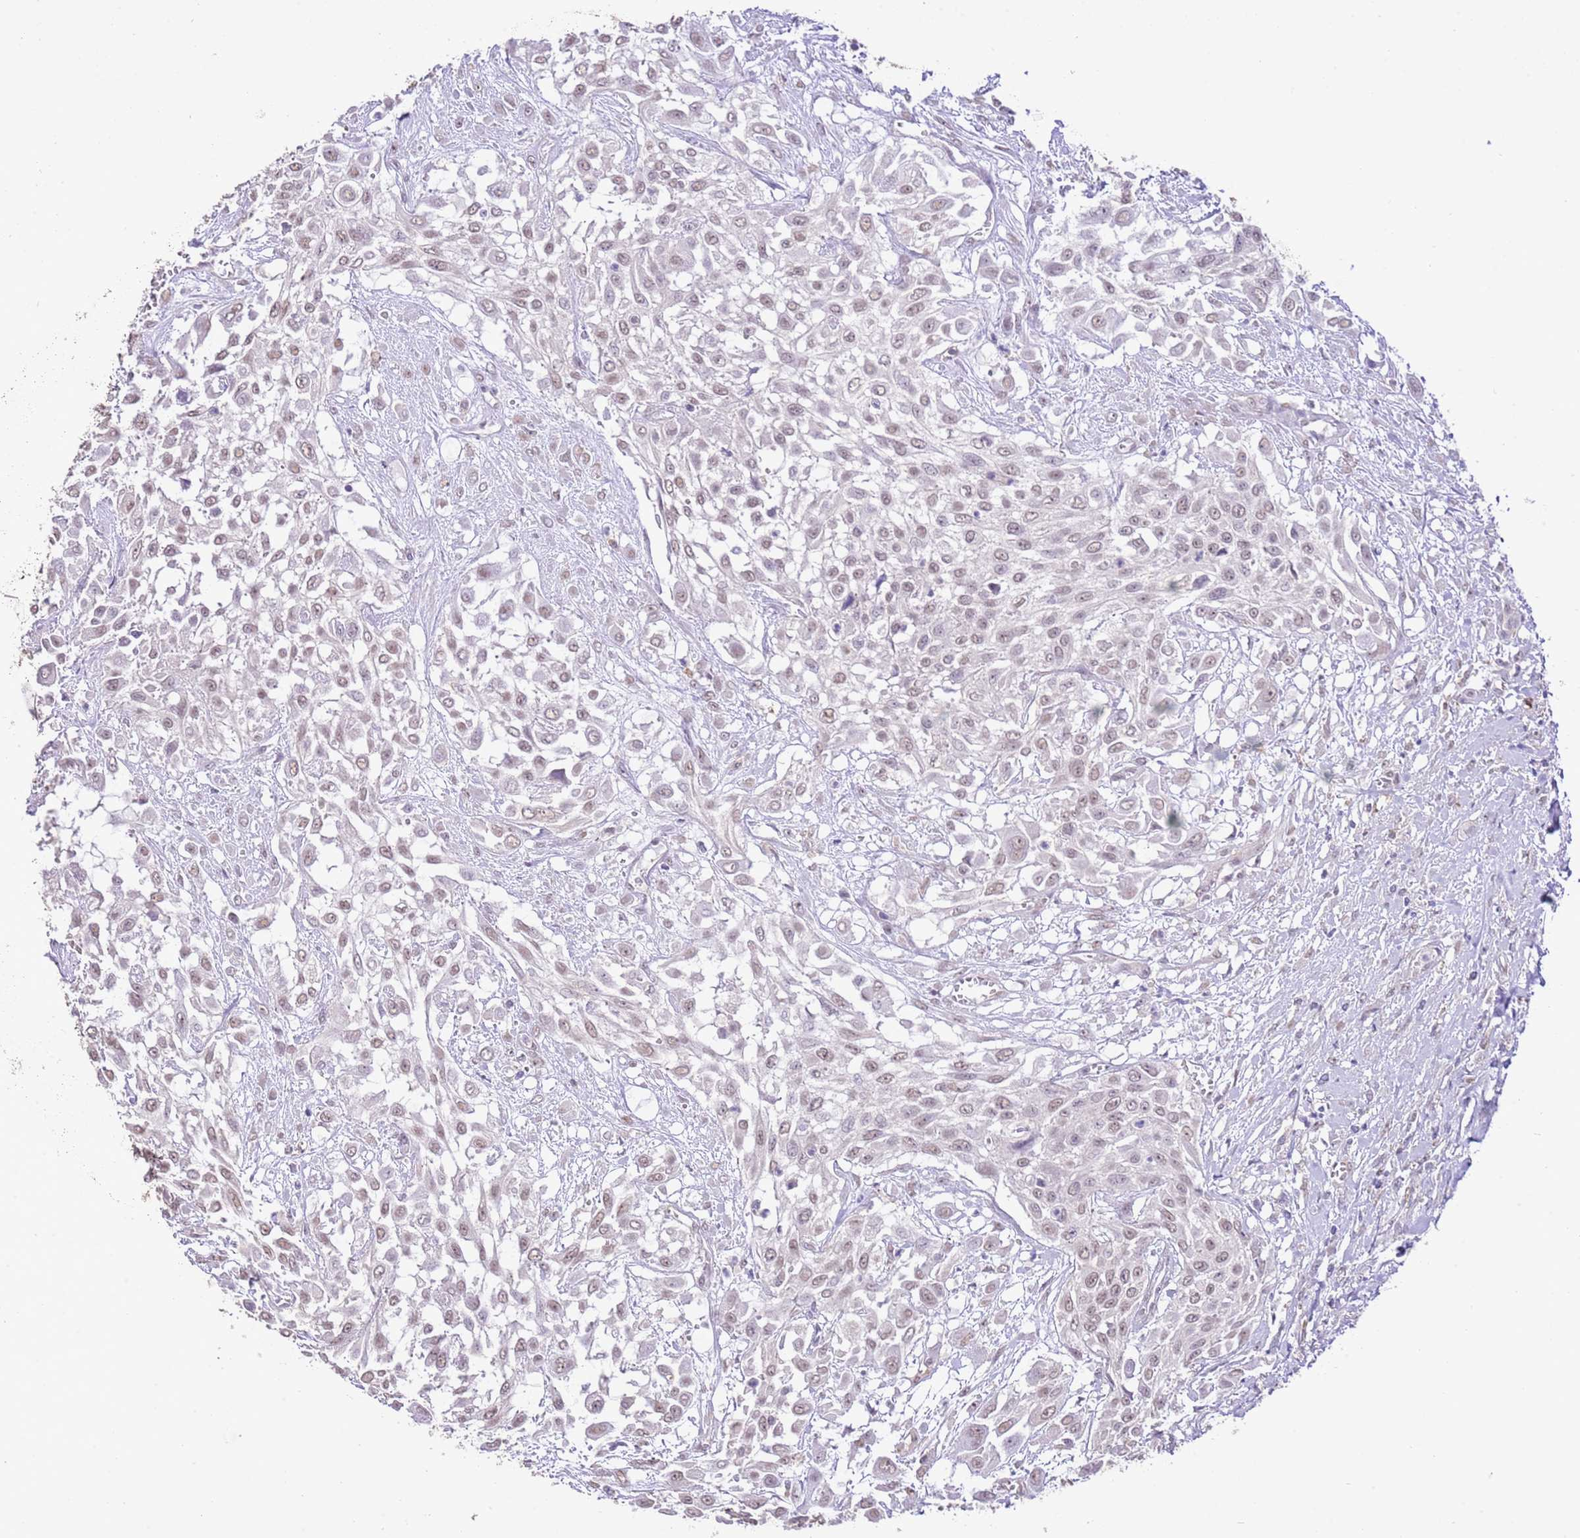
{"staining": {"intensity": "weak", "quantity": ">75%", "location": "nuclear"}, "tissue": "urothelial cancer", "cell_type": "Tumor cells", "image_type": "cancer", "snomed": [{"axis": "morphology", "description": "Urothelial carcinoma, High grade"}, {"axis": "topography", "description": "Urinary bladder"}], "caption": "Weak nuclear protein staining is identified in approximately >75% of tumor cells in high-grade urothelial carcinoma.", "gene": "IZUMO4", "patient": {"sex": "male", "age": 57}}